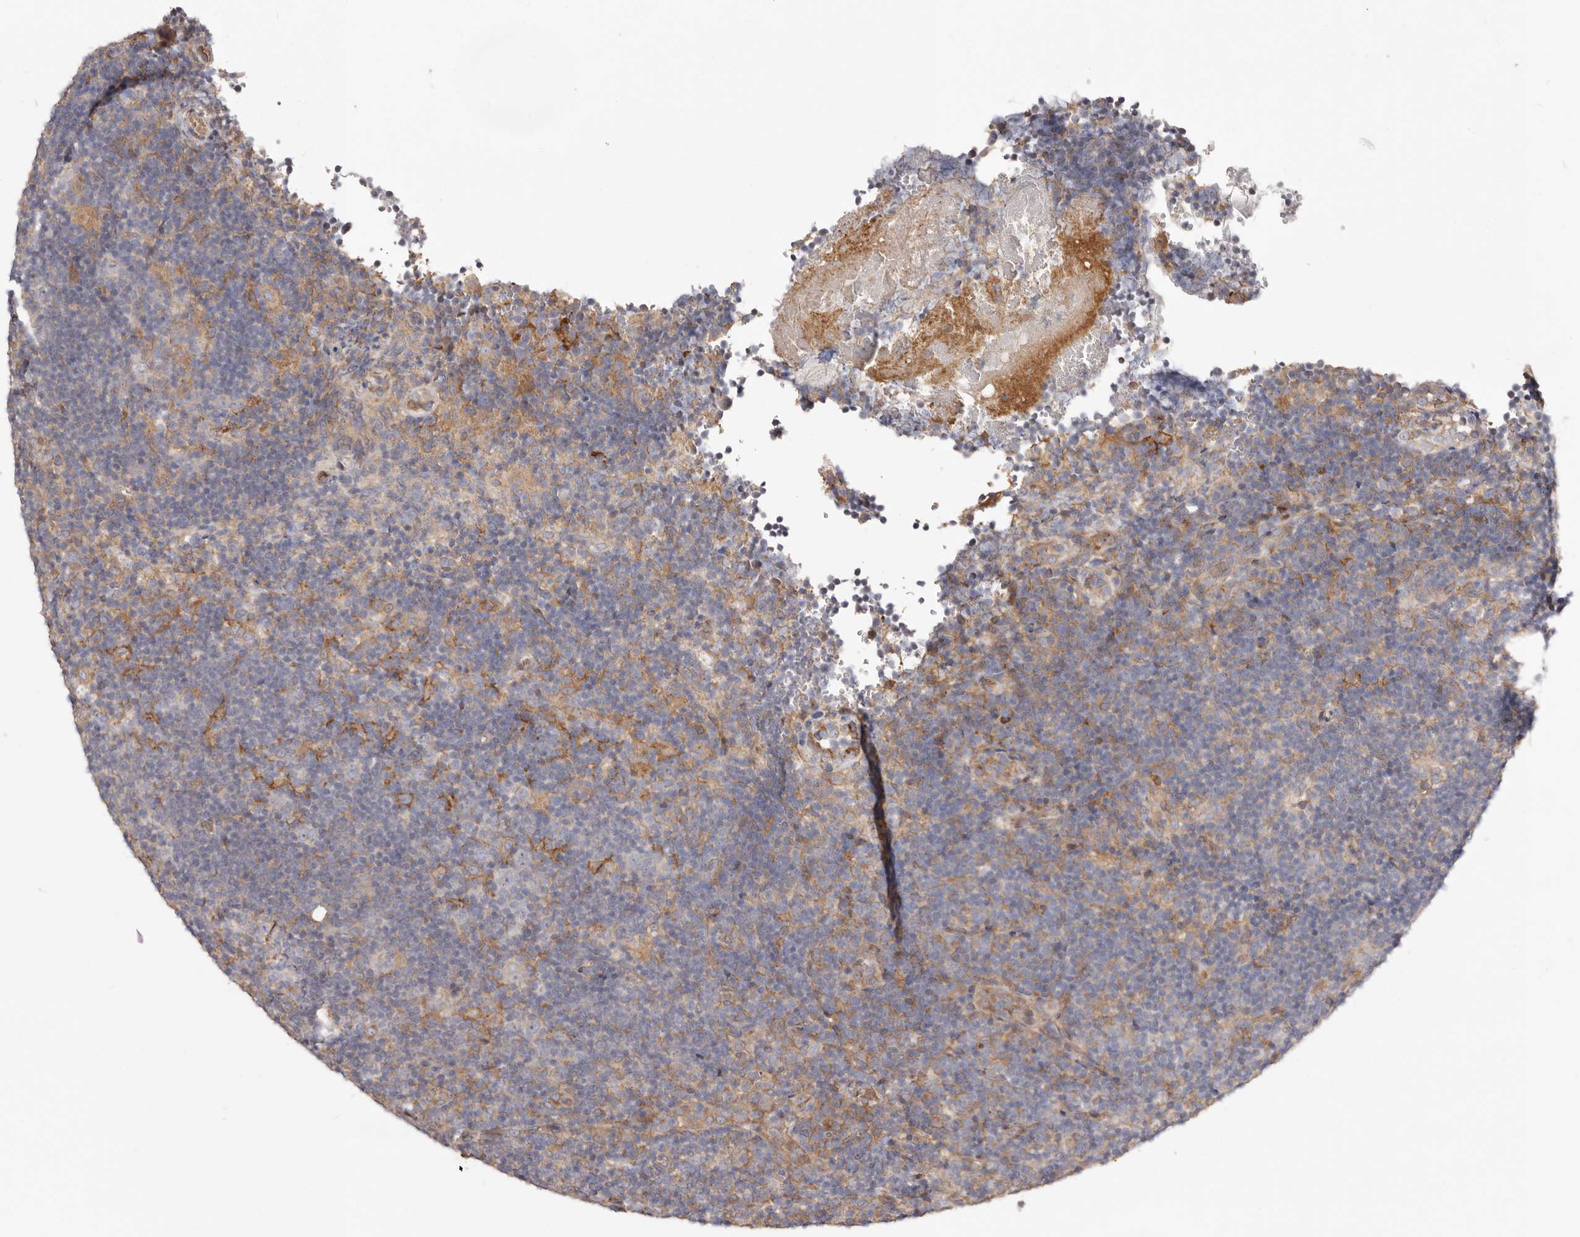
{"staining": {"intensity": "negative", "quantity": "none", "location": "none"}, "tissue": "lymphoma", "cell_type": "Tumor cells", "image_type": "cancer", "snomed": [{"axis": "morphology", "description": "Hodgkin's disease, NOS"}, {"axis": "topography", "description": "Lymph node"}], "caption": "Human lymphoma stained for a protein using immunohistochemistry exhibits no expression in tumor cells.", "gene": "LRRC25", "patient": {"sex": "female", "age": 57}}